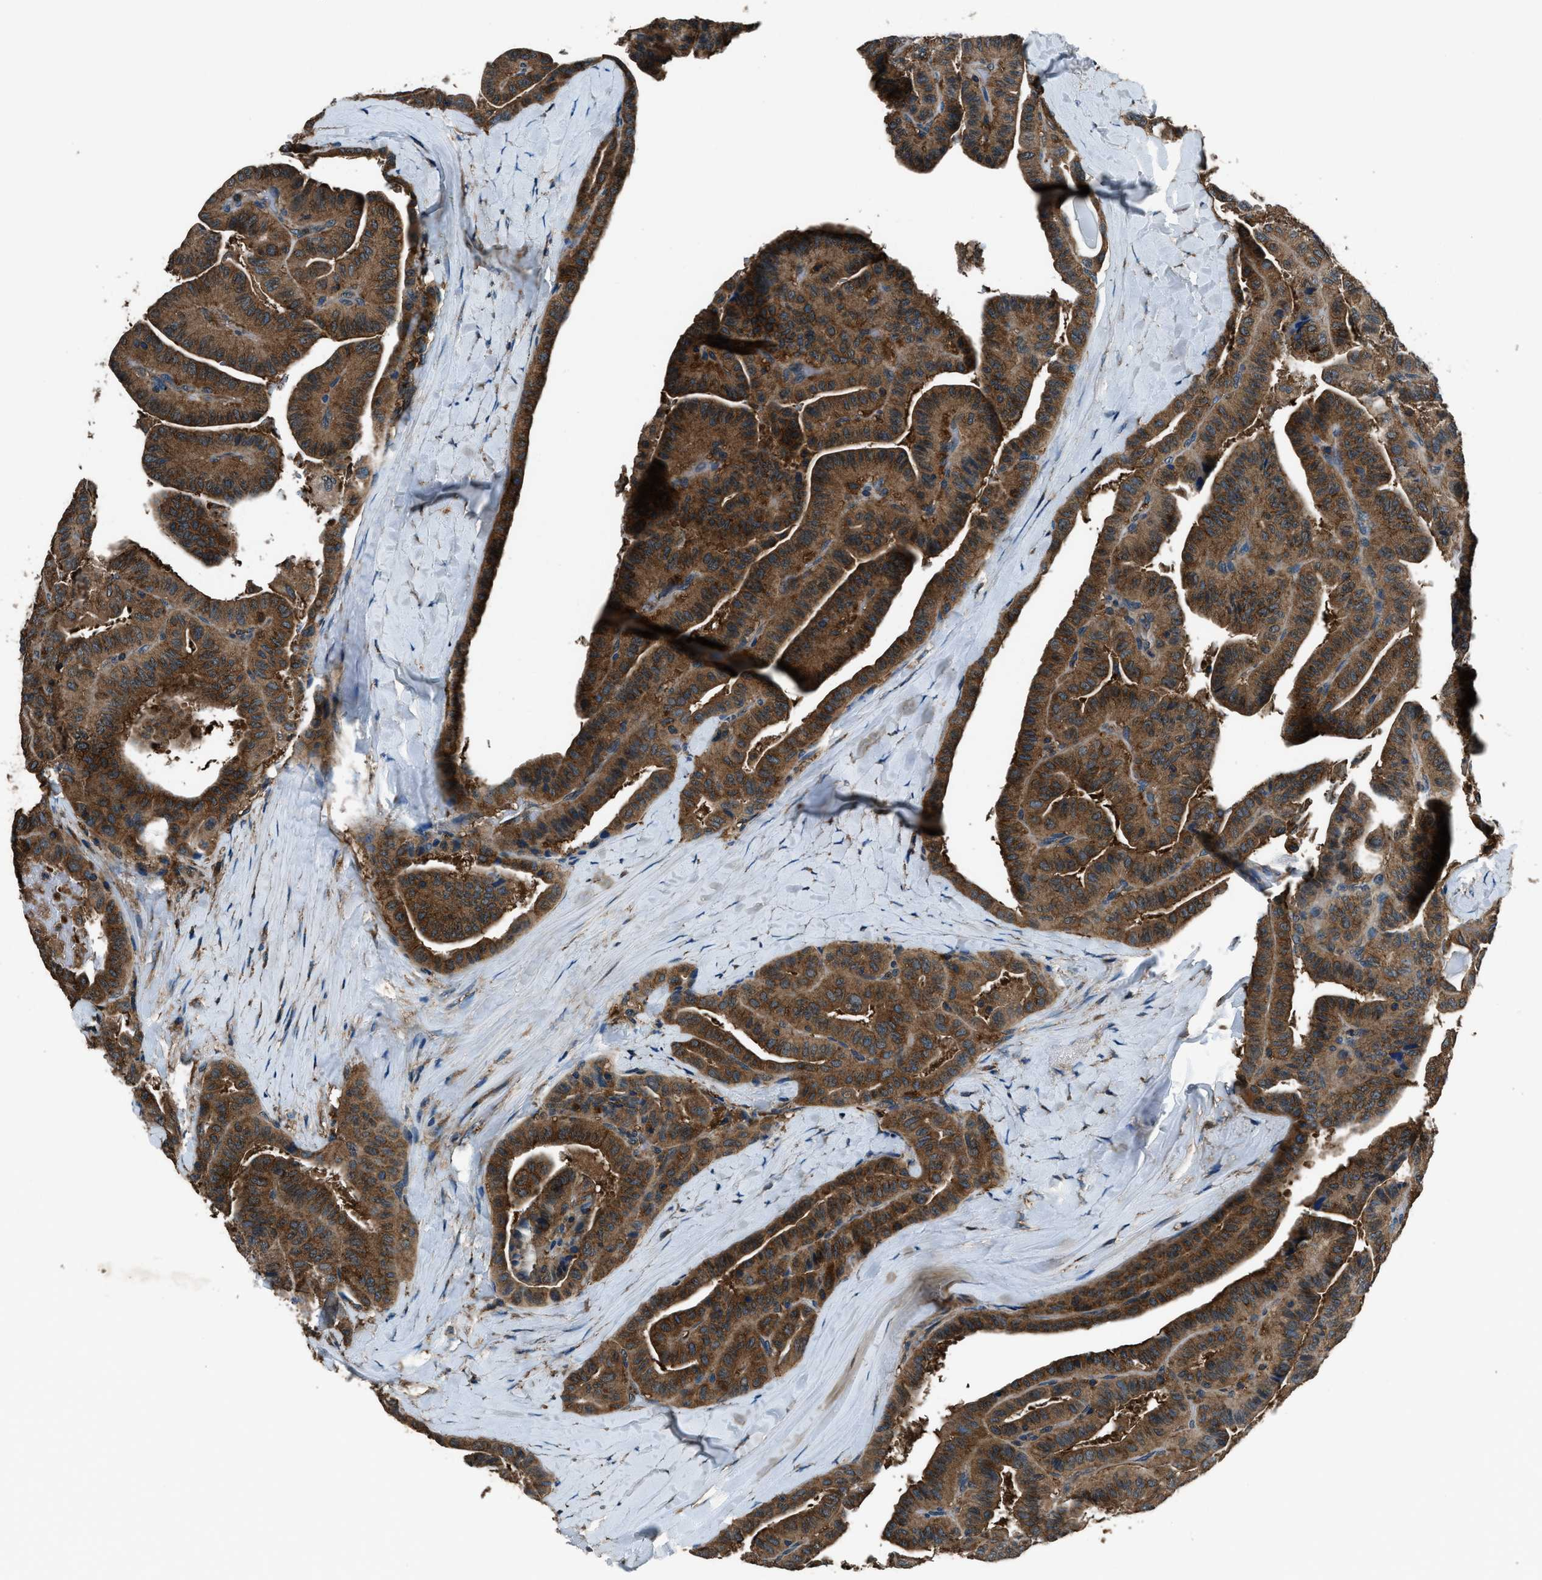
{"staining": {"intensity": "strong", "quantity": ">75%", "location": "cytoplasmic/membranous"}, "tissue": "thyroid cancer", "cell_type": "Tumor cells", "image_type": "cancer", "snomed": [{"axis": "morphology", "description": "Papillary adenocarcinoma, NOS"}, {"axis": "topography", "description": "Thyroid gland"}], "caption": "Immunohistochemistry (IHC) (DAB) staining of papillary adenocarcinoma (thyroid) shows strong cytoplasmic/membranous protein positivity in about >75% of tumor cells. (DAB IHC with brightfield microscopy, high magnification).", "gene": "ARFGAP2", "patient": {"sex": "male", "age": 77}}